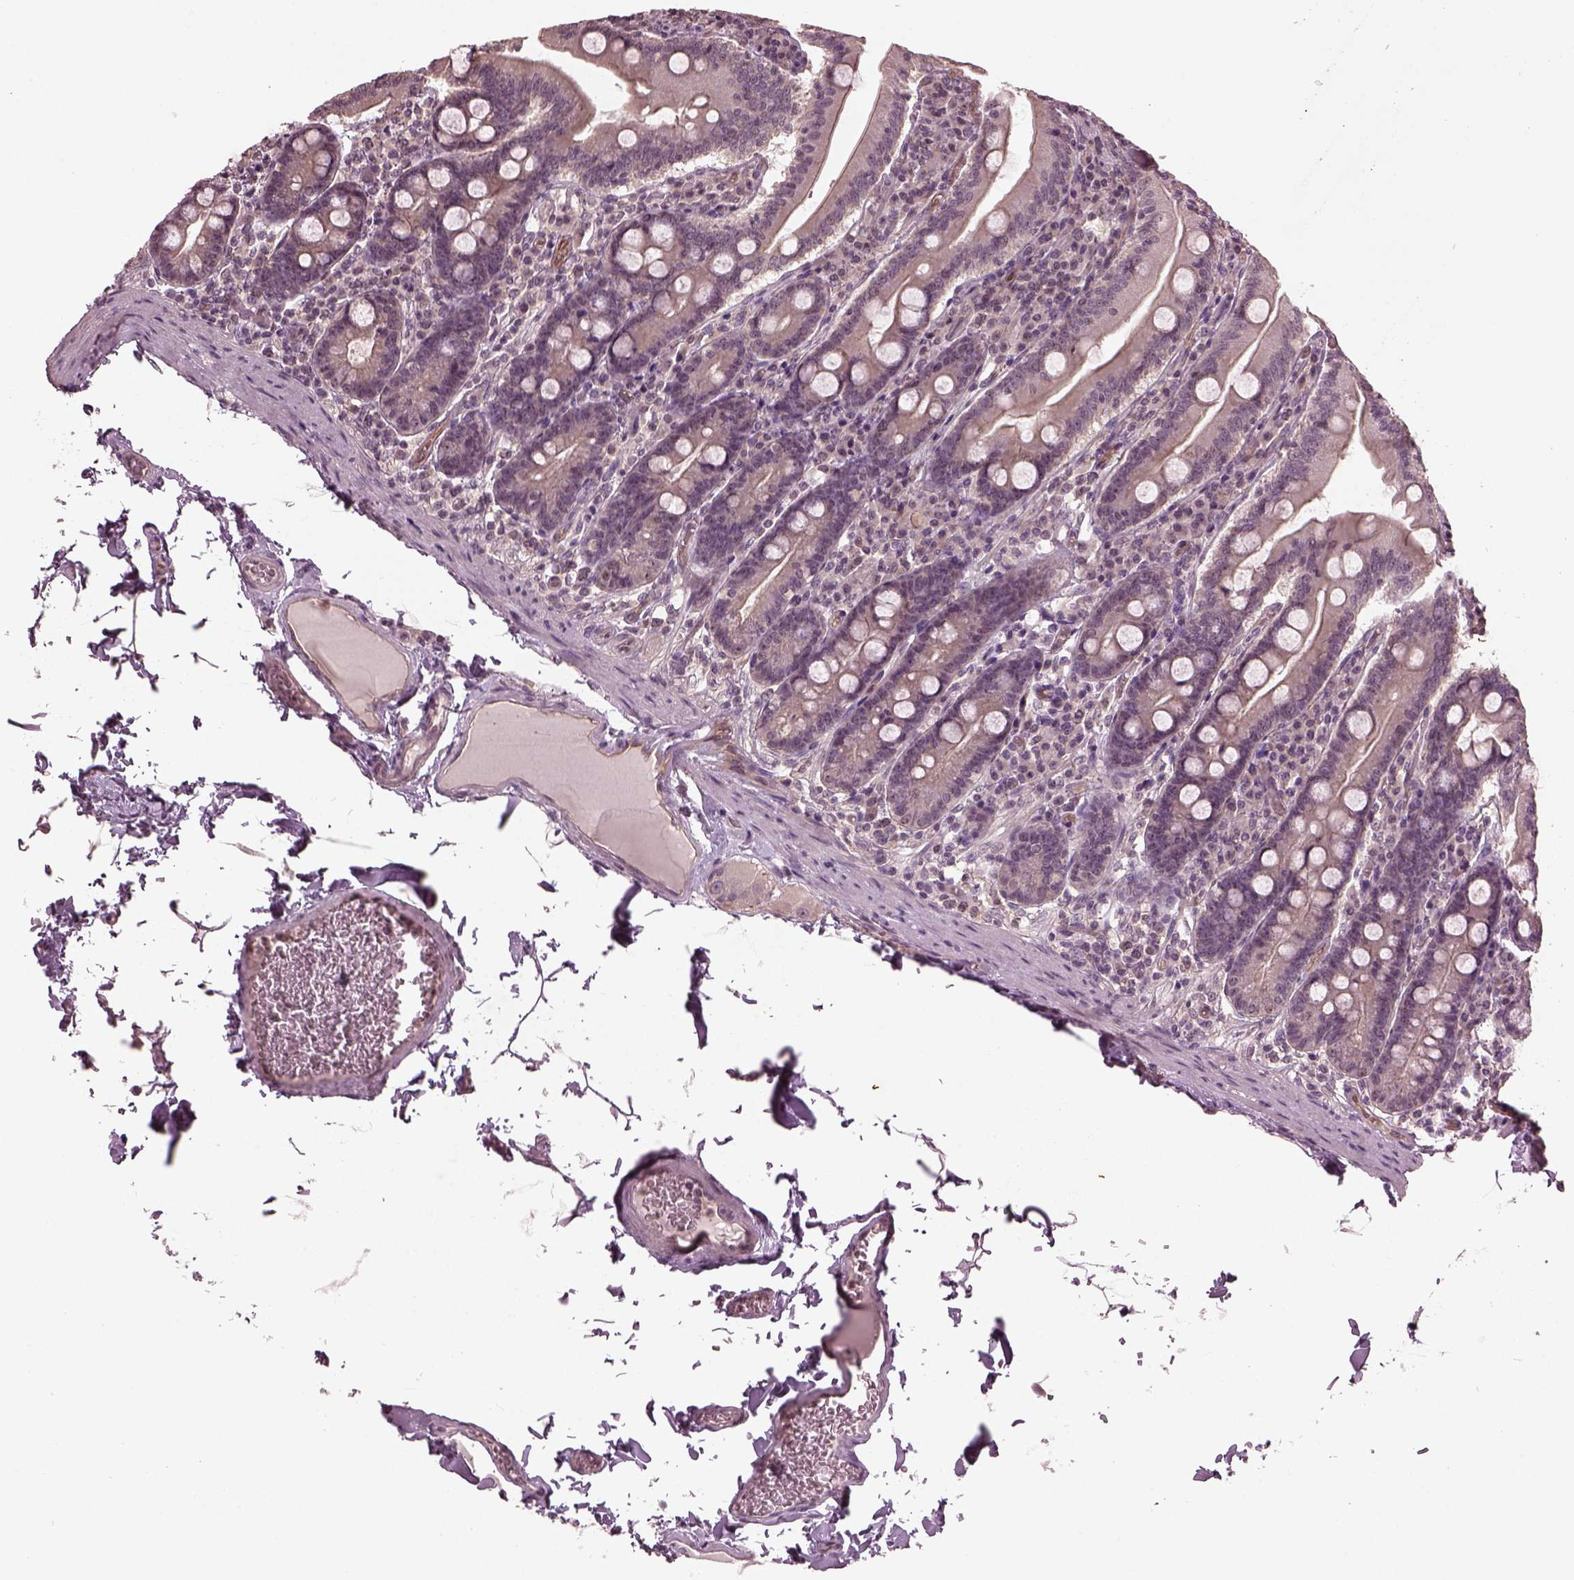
{"staining": {"intensity": "weak", "quantity": "<25%", "location": "cytoplasmic/membranous"}, "tissue": "small intestine", "cell_type": "Glandular cells", "image_type": "normal", "snomed": [{"axis": "morphology", "description": "Normal tissue, NOS"}, {"axis": "topography", "description": "Small intestine"}], "caption": "Immunohistochemical staining of benign human small intestine reveals no significant expression in glandular cells.", "gene": "GNRH1", "patient": {"sex": "male", "age": 37}}